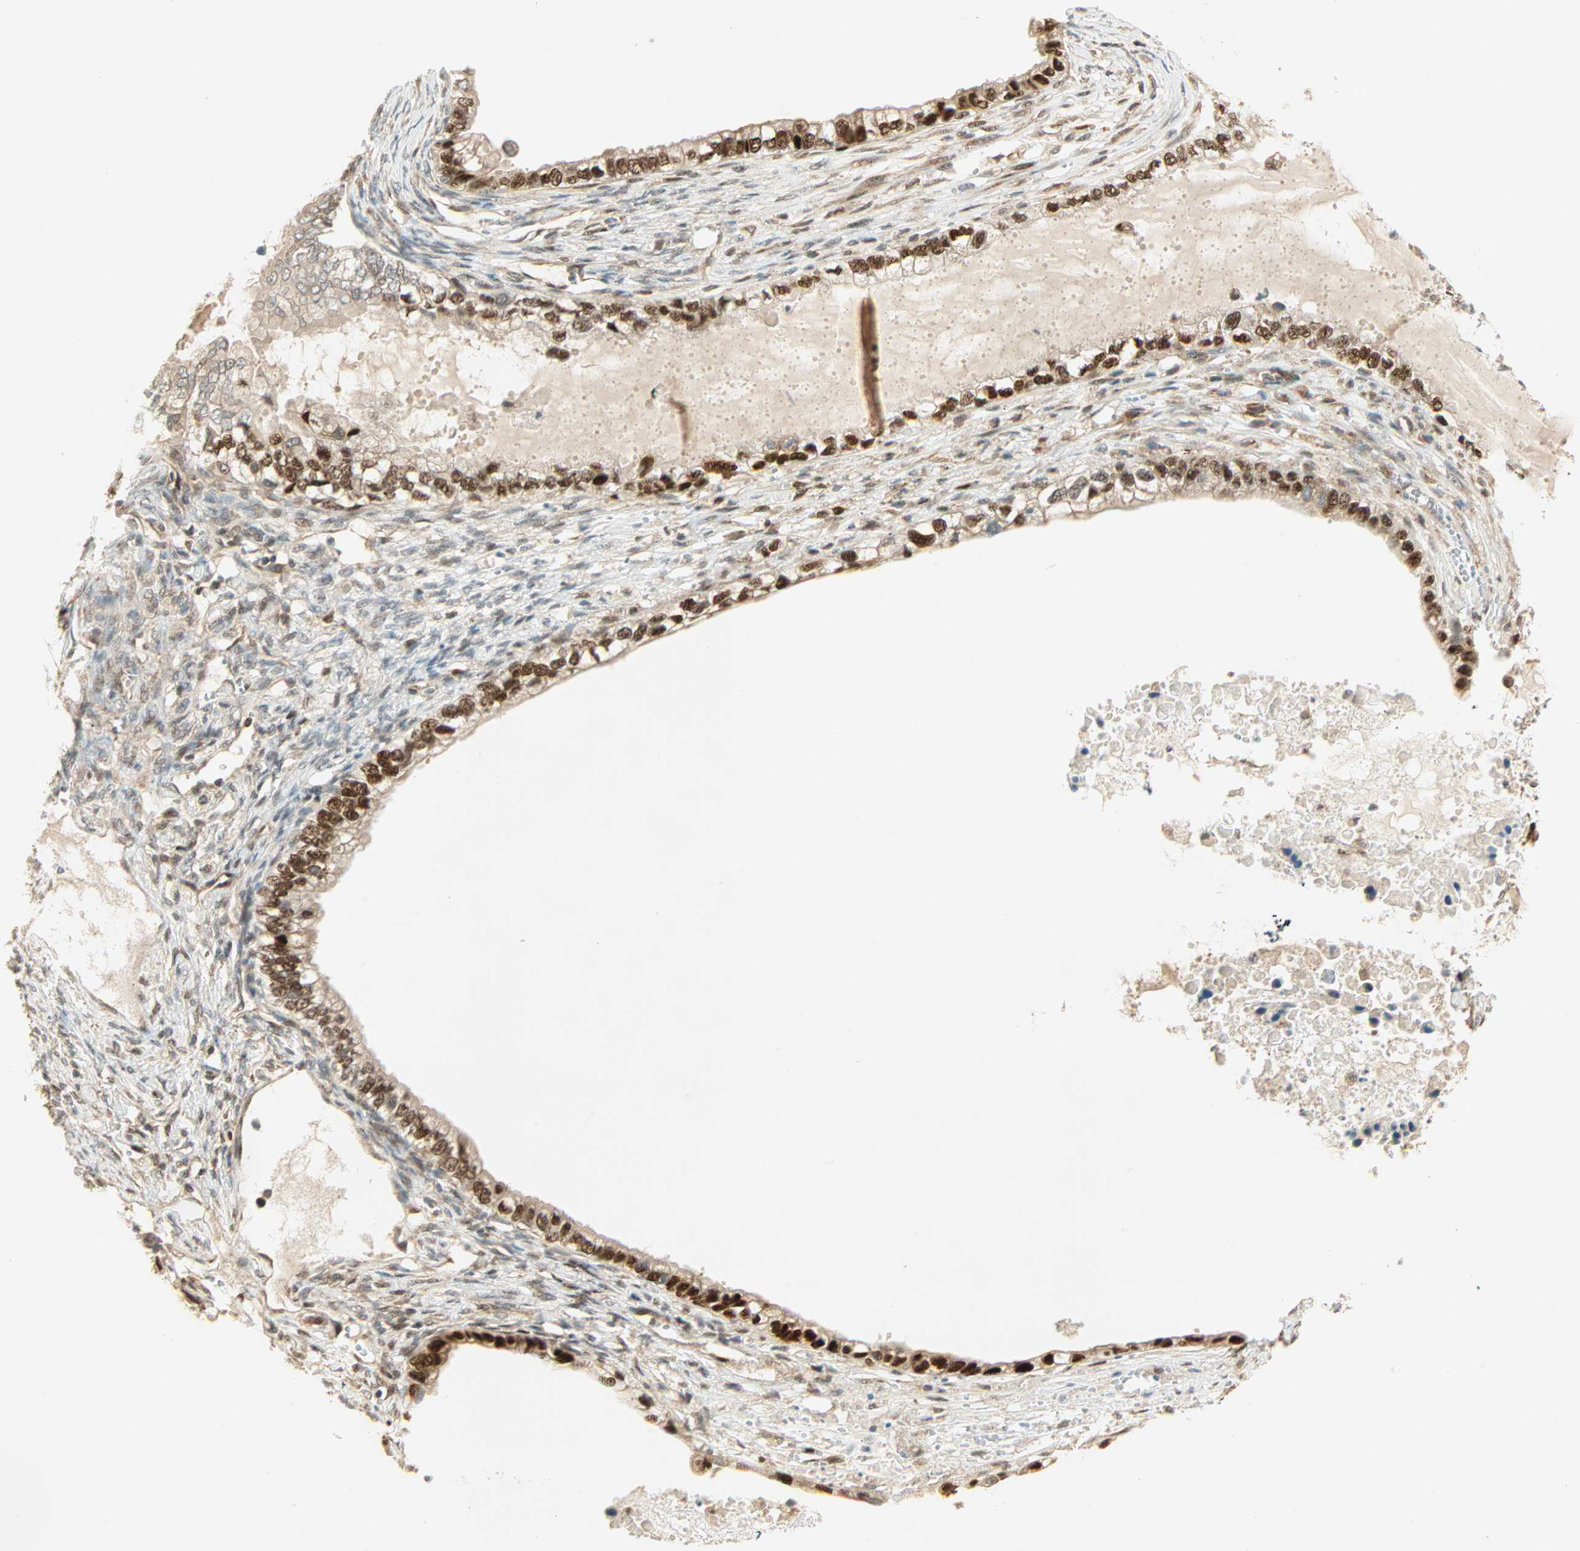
{"staining": {"intensity": "strong", "quantity": ">75%", "location": "cytoplasmic/membranous,nuclear"}, "tissue": "ovarian cancer", "cell_type": "Tumor cells", "image_type": "cancer", "snomed": [{"axis": "morphology", "description": "Cystadenocarcinoma, mucinous, NOS"}, {"axis": "topography", "description": "Ovary"}], "caption": "Immunohistochemistry (IHC) of mucinous cystadenocarcinoma (ovarian) displays high levels of strong cytoplasmic/membranous and nuclear positivity in about >75% of tumor cells. (DAB = brown stain, brightfield microscopy at high magnification).", "gene": "PNPLA6", "patient": {"sex": "female", "age": 80}}